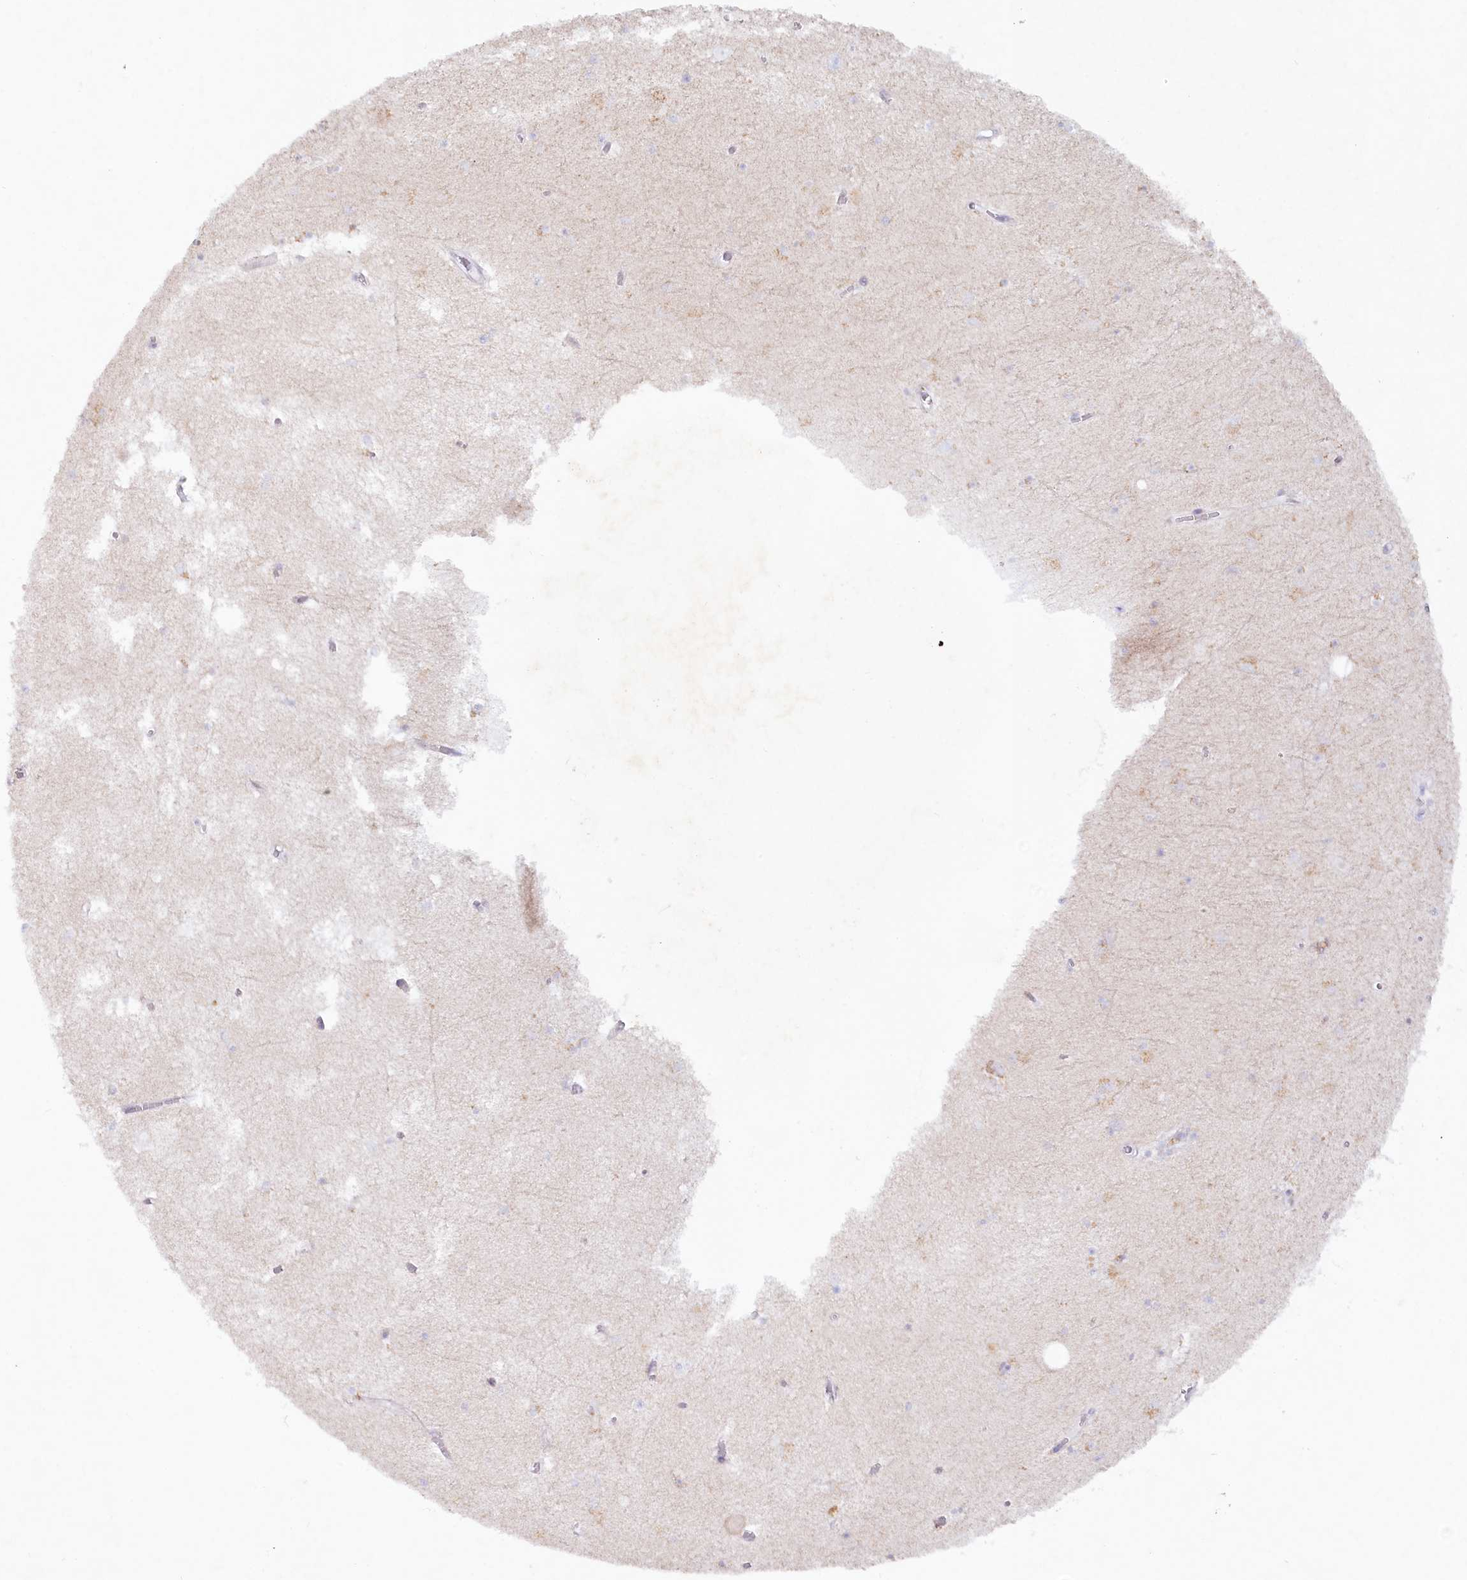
{"staining": {"intensity": "negative", "quantity": "none", "location": "none"}, "tissue": "hippocampus", "cell_type": "Glial cells", "image_type": "normal", "snomed": [{"axis": "morphology", "description": "Normal tissue, NOS"}, {"axis": "topography", "description": "Hippocampus"}], "caption": "High power microscopy image of an immunohistochemistry (IHC) micrograph of normal hippocampus, revealing no significant staining in glial cells.", "gene": "PSAPL1", "patient": {"sex": "male", "age": 70}}